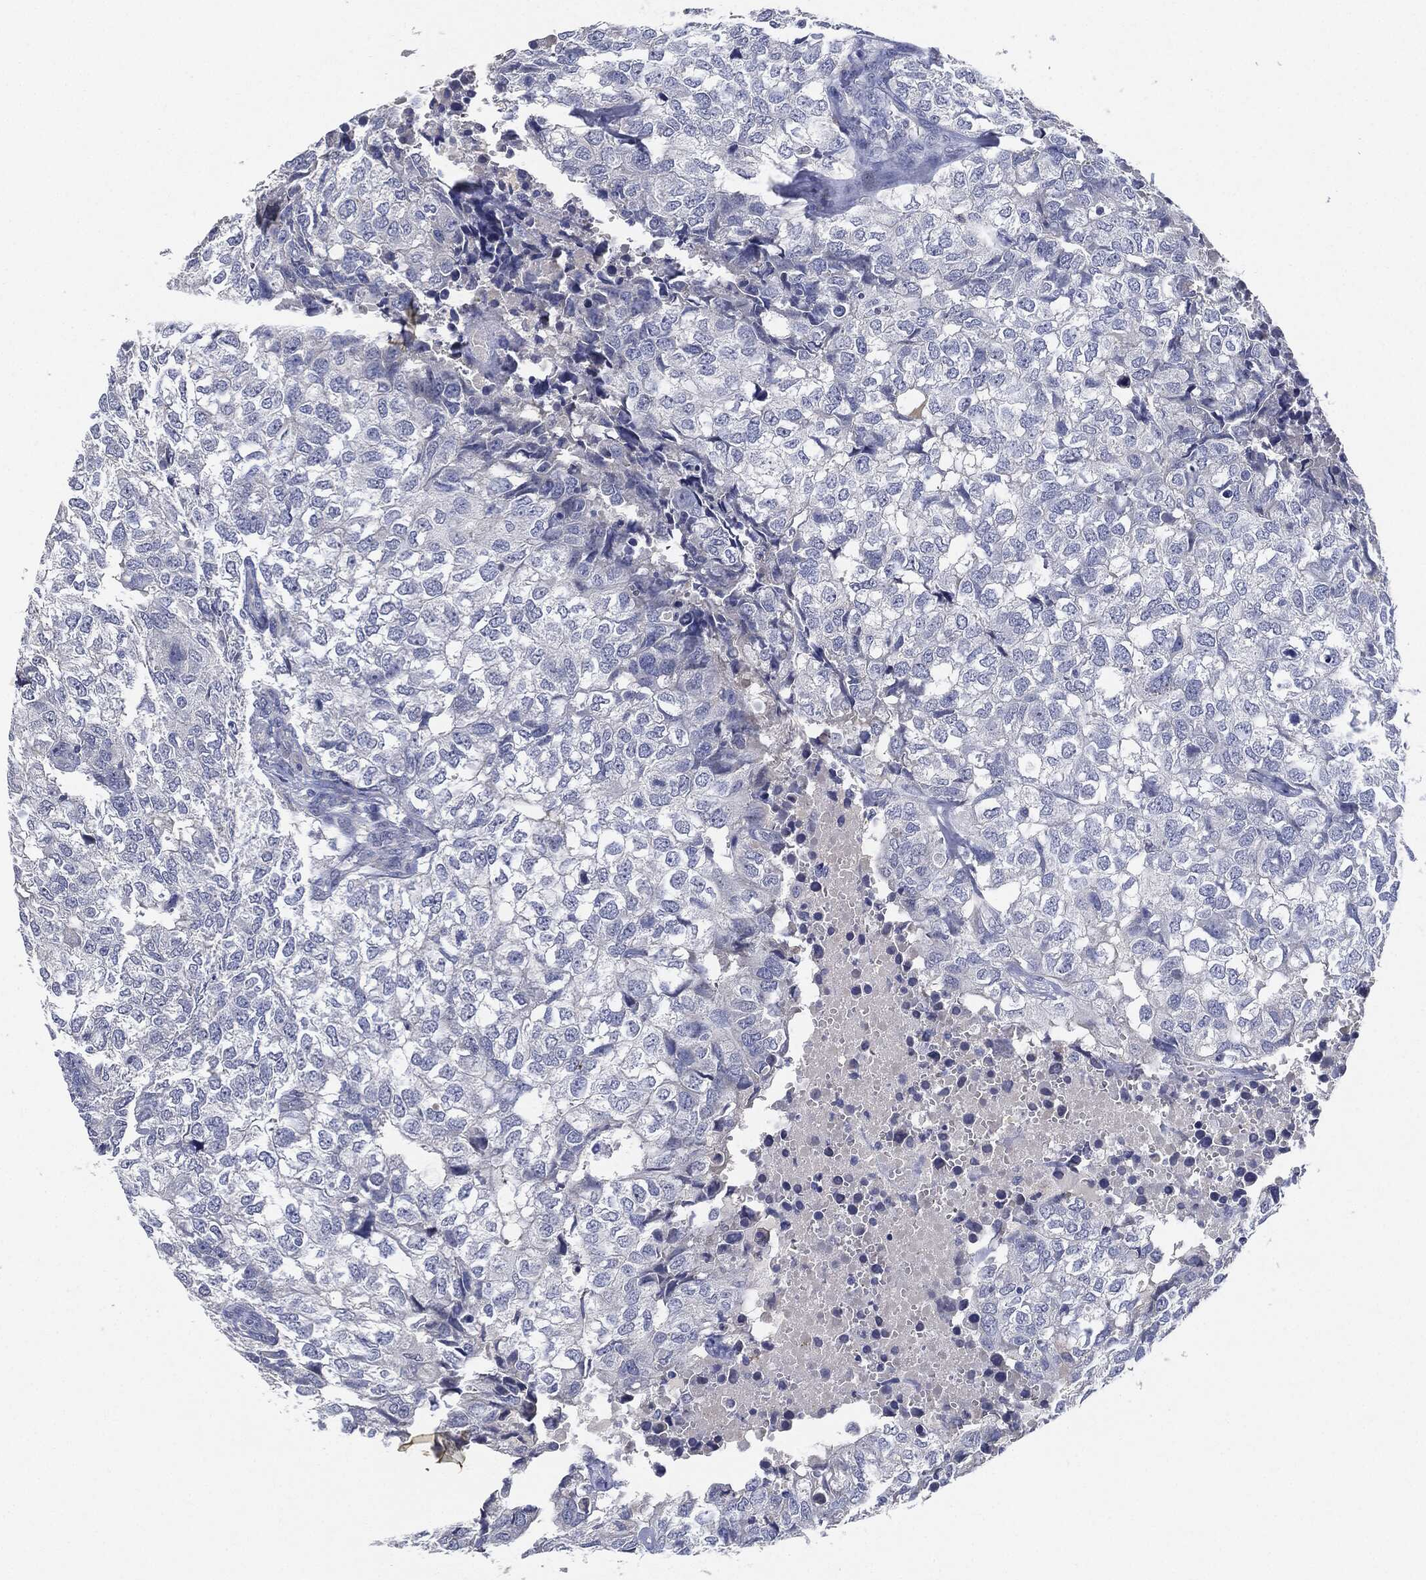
{"staining": {"intensity": "negative", "quantity": "none", "location": "none"}, "tissue": "breast cancer", "cell_type": "Tumor cells", "image_type": "cancer", "snomed": [{"axis": "morphology", "description": "Duct carcinoma"}, {"axis": "topography", "description": "Breast"}], "caption": "Infiltrating ductal carcinoma (breast) was stained to show a protein in brown. There is no significant staining in tumor cells.", "gene": "NTRK1", "patient": {"sex": "female", "age": 30}}